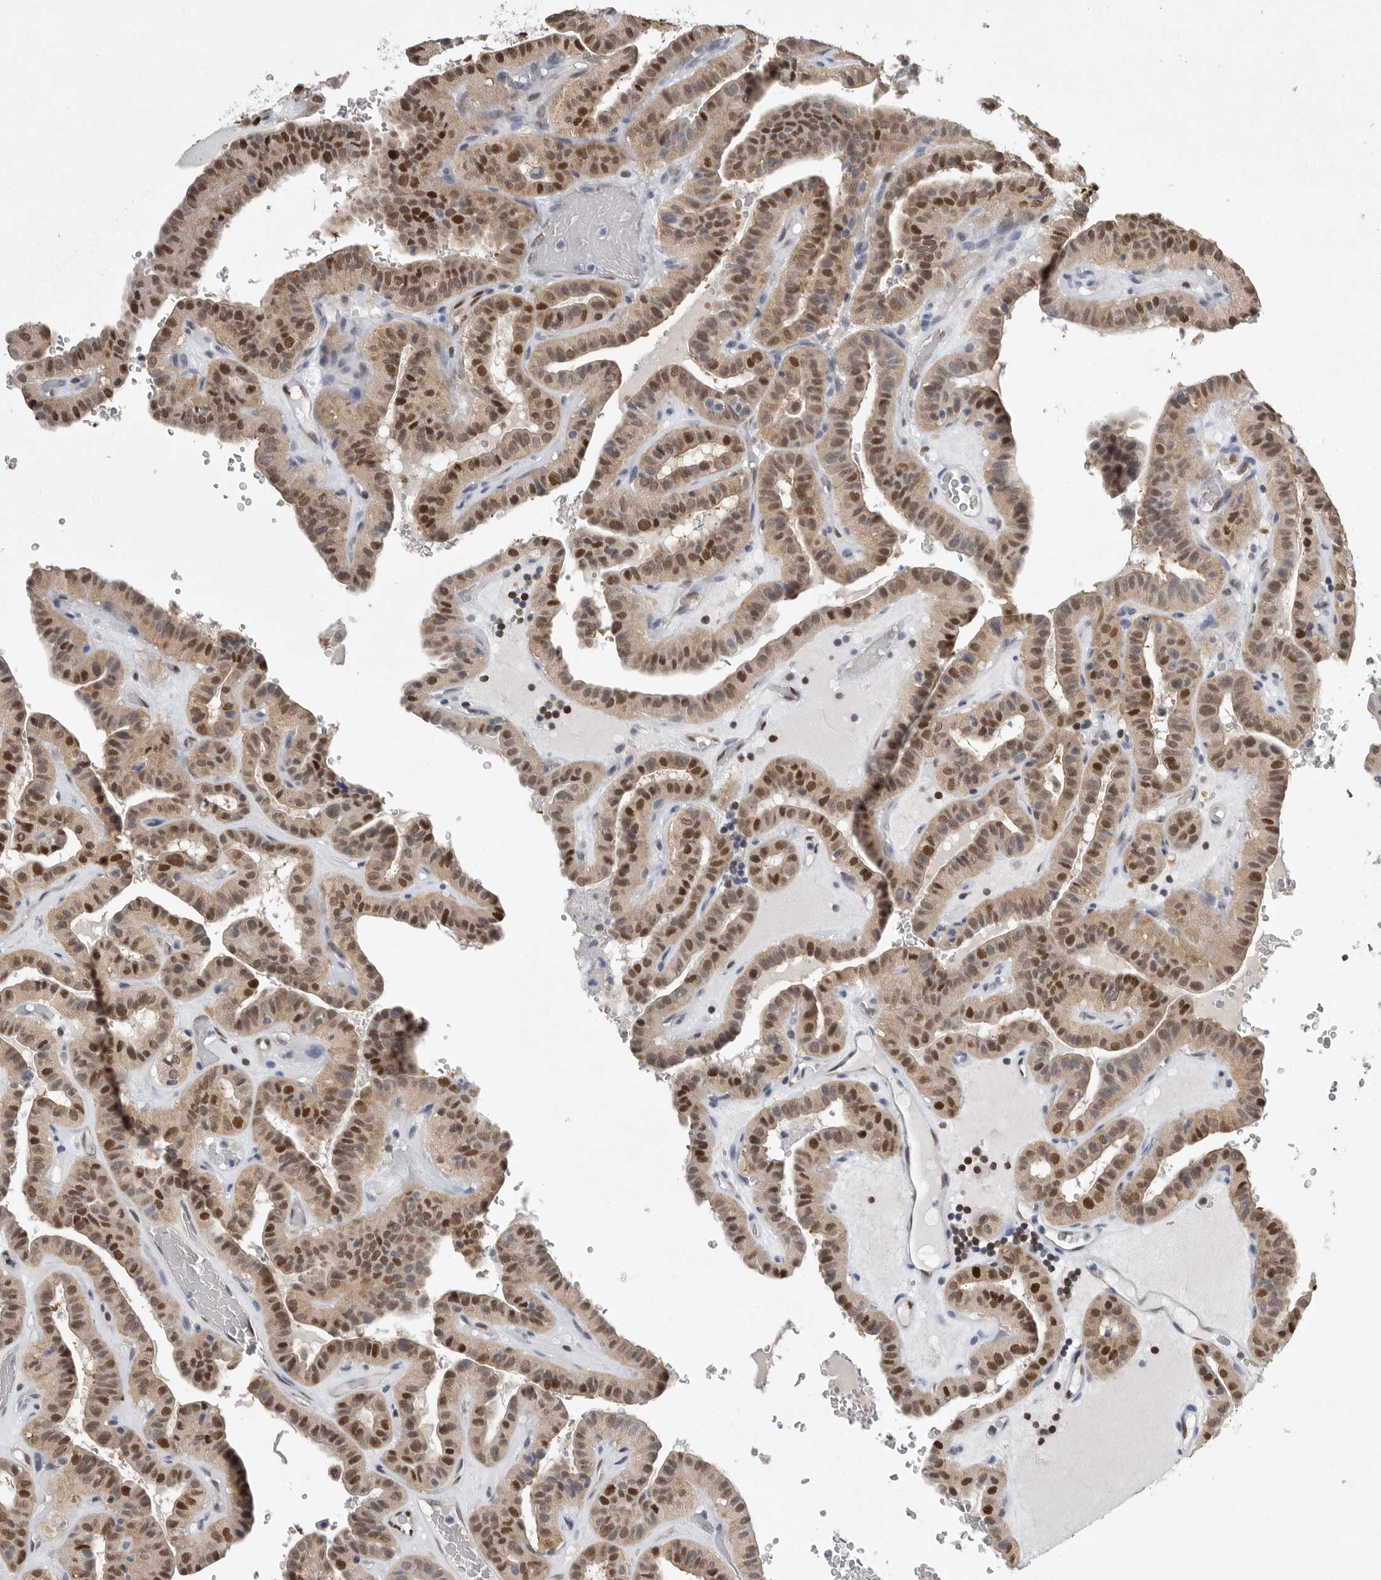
{"staining": {"intensity": "moderate", "quantity": ">75%", "location": "nuclear"}, "tissue": "thyroid cancer", "cell_type": "Tumor cells", "image_type": "cancer", "snomed": [{"axis": "morphology", "description": "Papillary adenocarcinoma, NOS"}, {"axis": "topography", "description": "Thyroid gland"}], "caption": "IHC histopathology image of neoplastic tissue: papillary adenocarcinoma (thyroid) stained using immunohistochemistry (IHC) exhibits medium levels of moderate protein expression localized specifically in the nuclear of tumor cells, appearing as a nuclear brown color.", "gene": "PDCD4", "patient": {"sex": "male", "age": 77}}